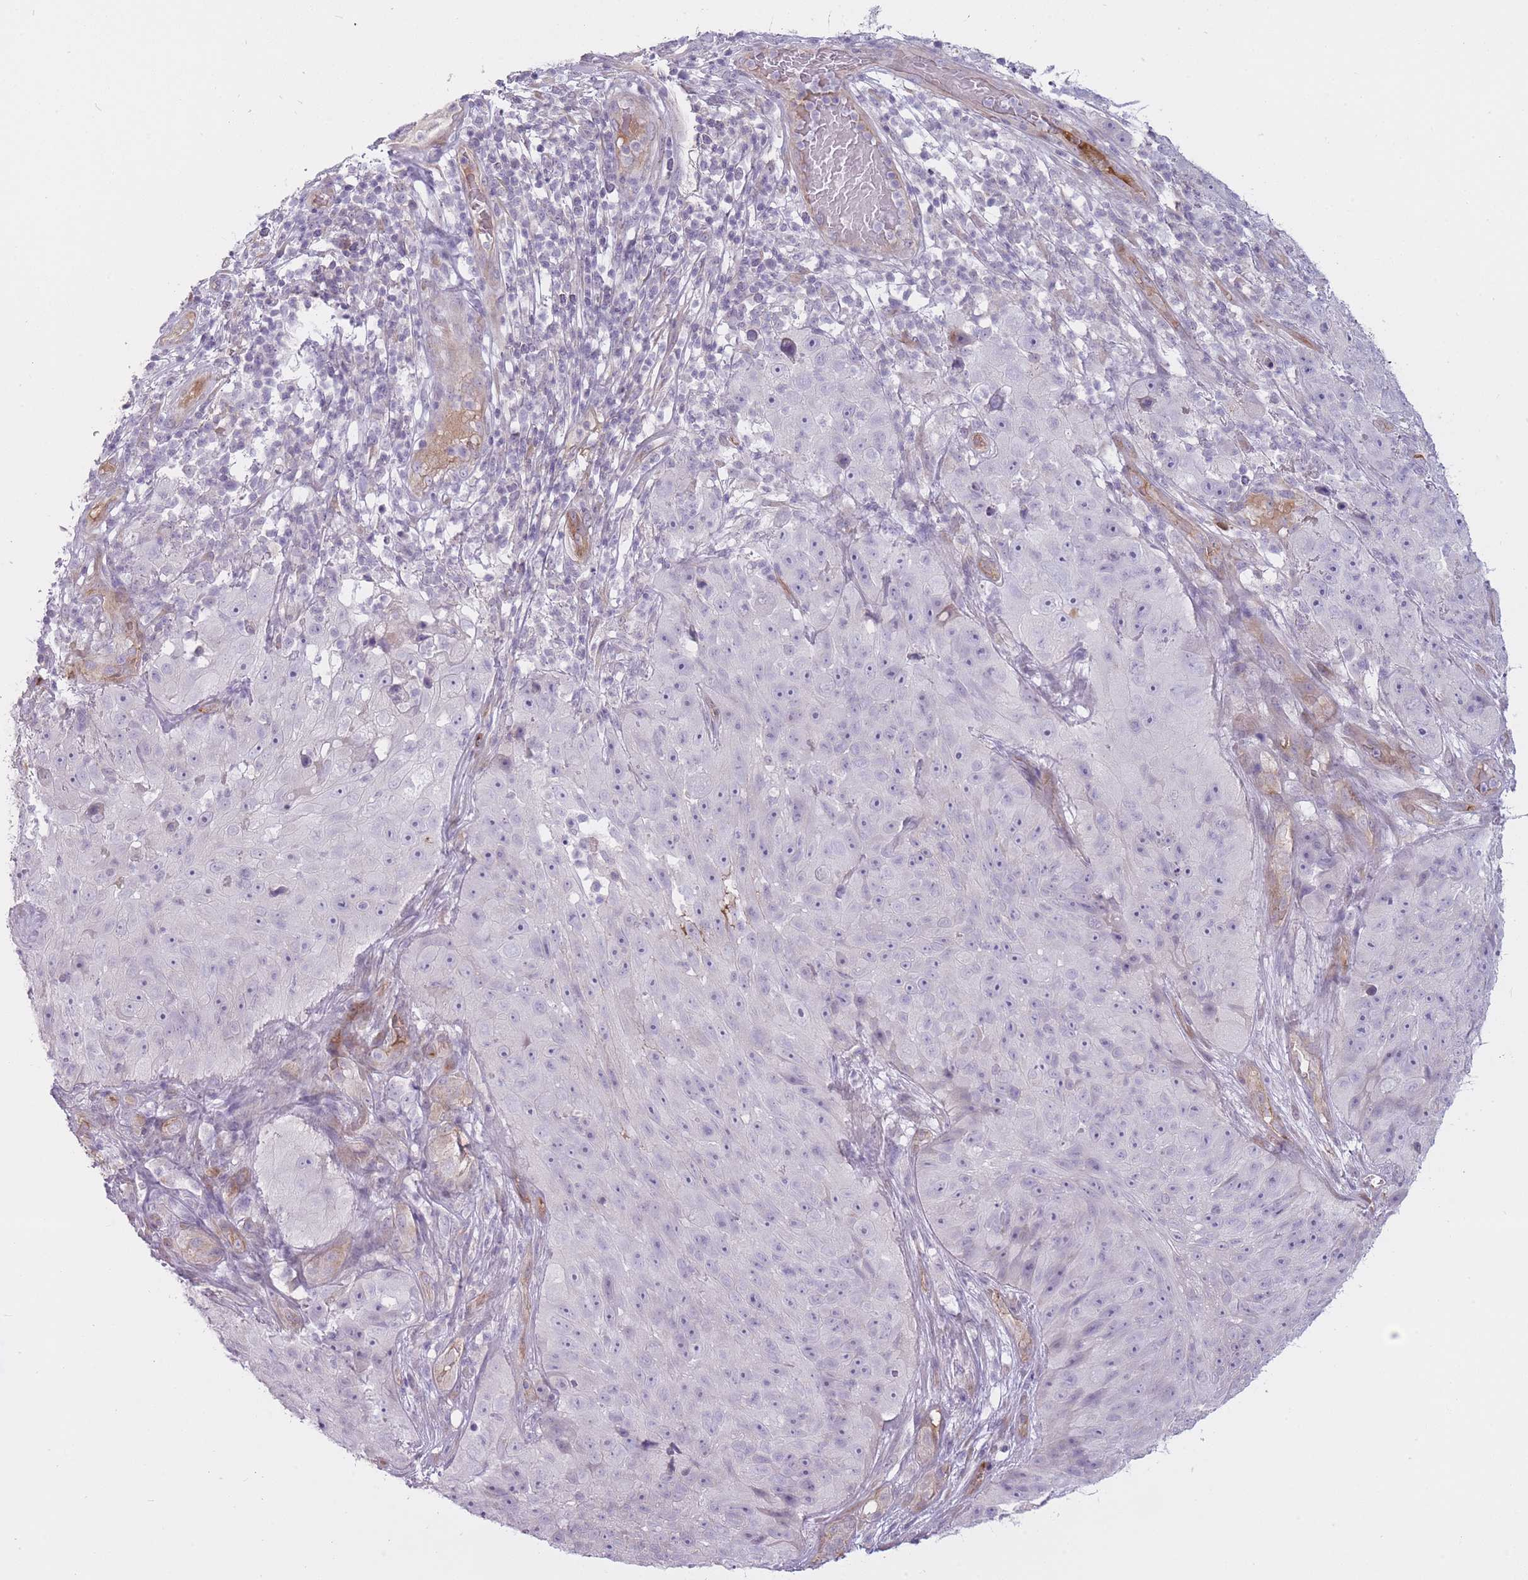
{"staining": {"intensity": "negative", "quantity": "none", "location": "none"}, "tissue": "skin cancer", "cell_type": "Tumor cells", "image_type": "cancer", "snomed": [{"axis": "morphology", "description": "Squamous cell carcinoma, NOS"}, {"axis": "topography", "description": "Skin"}], "caption": "Tumor cells are negative for protein expression in human squamous cell carcinoma (skin).", "gene": "PGRMC2", "patient": {"sex": "female", "age": 87}}